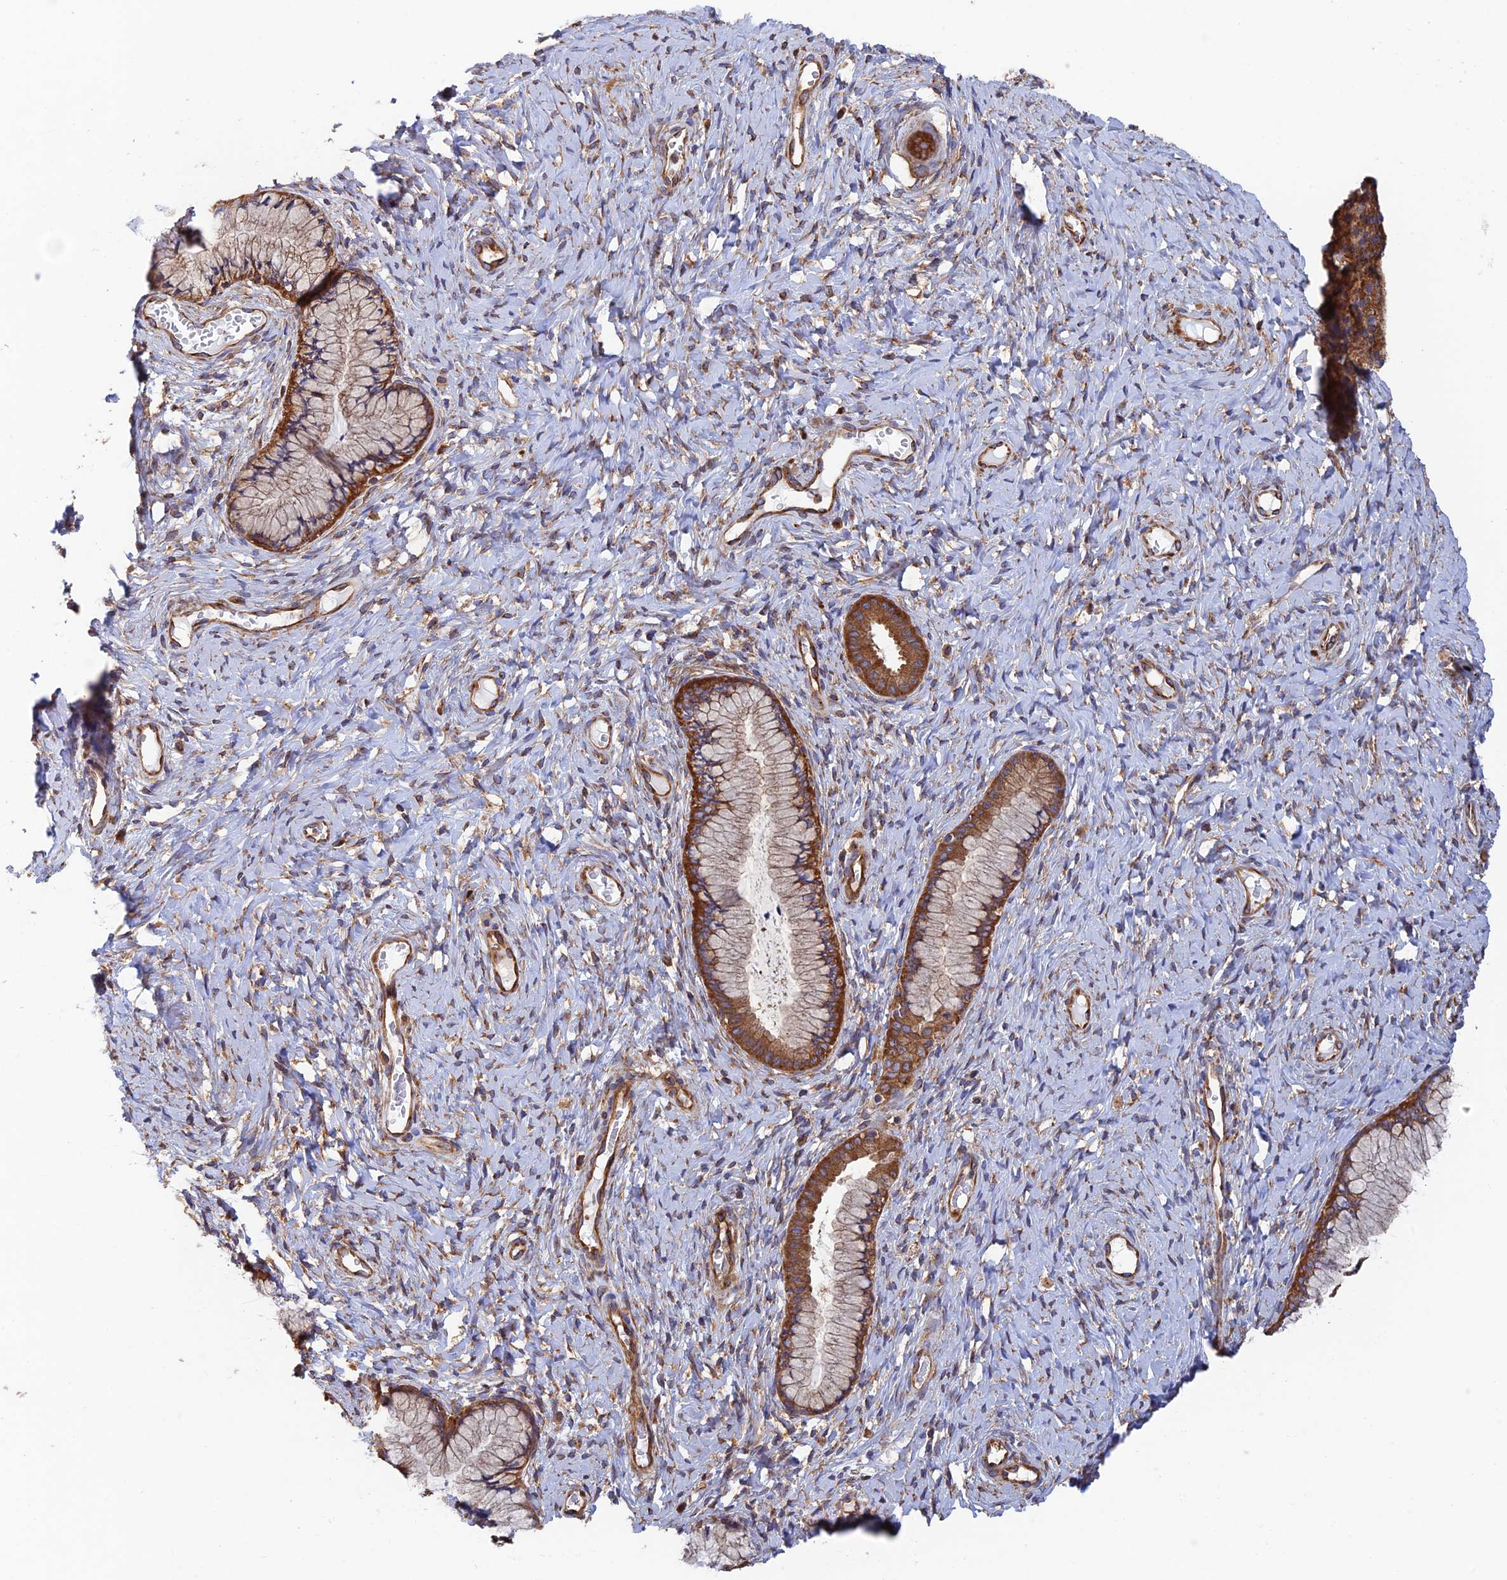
{"staining": {"intensity": "moderate", "quantity": ">75%", "location": "cytoplasmic/membranous"}, "tissue": "cervix", "cell_type": "Glandular cells", "image_type": "normal", "snomed": [{"axis": "morphology", "description": "Normal tissue, NOS"}, {"axis": "topography", "description": "Cervix"}], "caption": "DAB (3,3'-diaminobenzidine) immunohistochemical staining of unremarkable human cervix shows moderate cytoplasmic/membranous protein positivity in approximately >75% of glandular cells.", "gene": "DCTN2", "patient": {"sex": "female", "age": 42}}